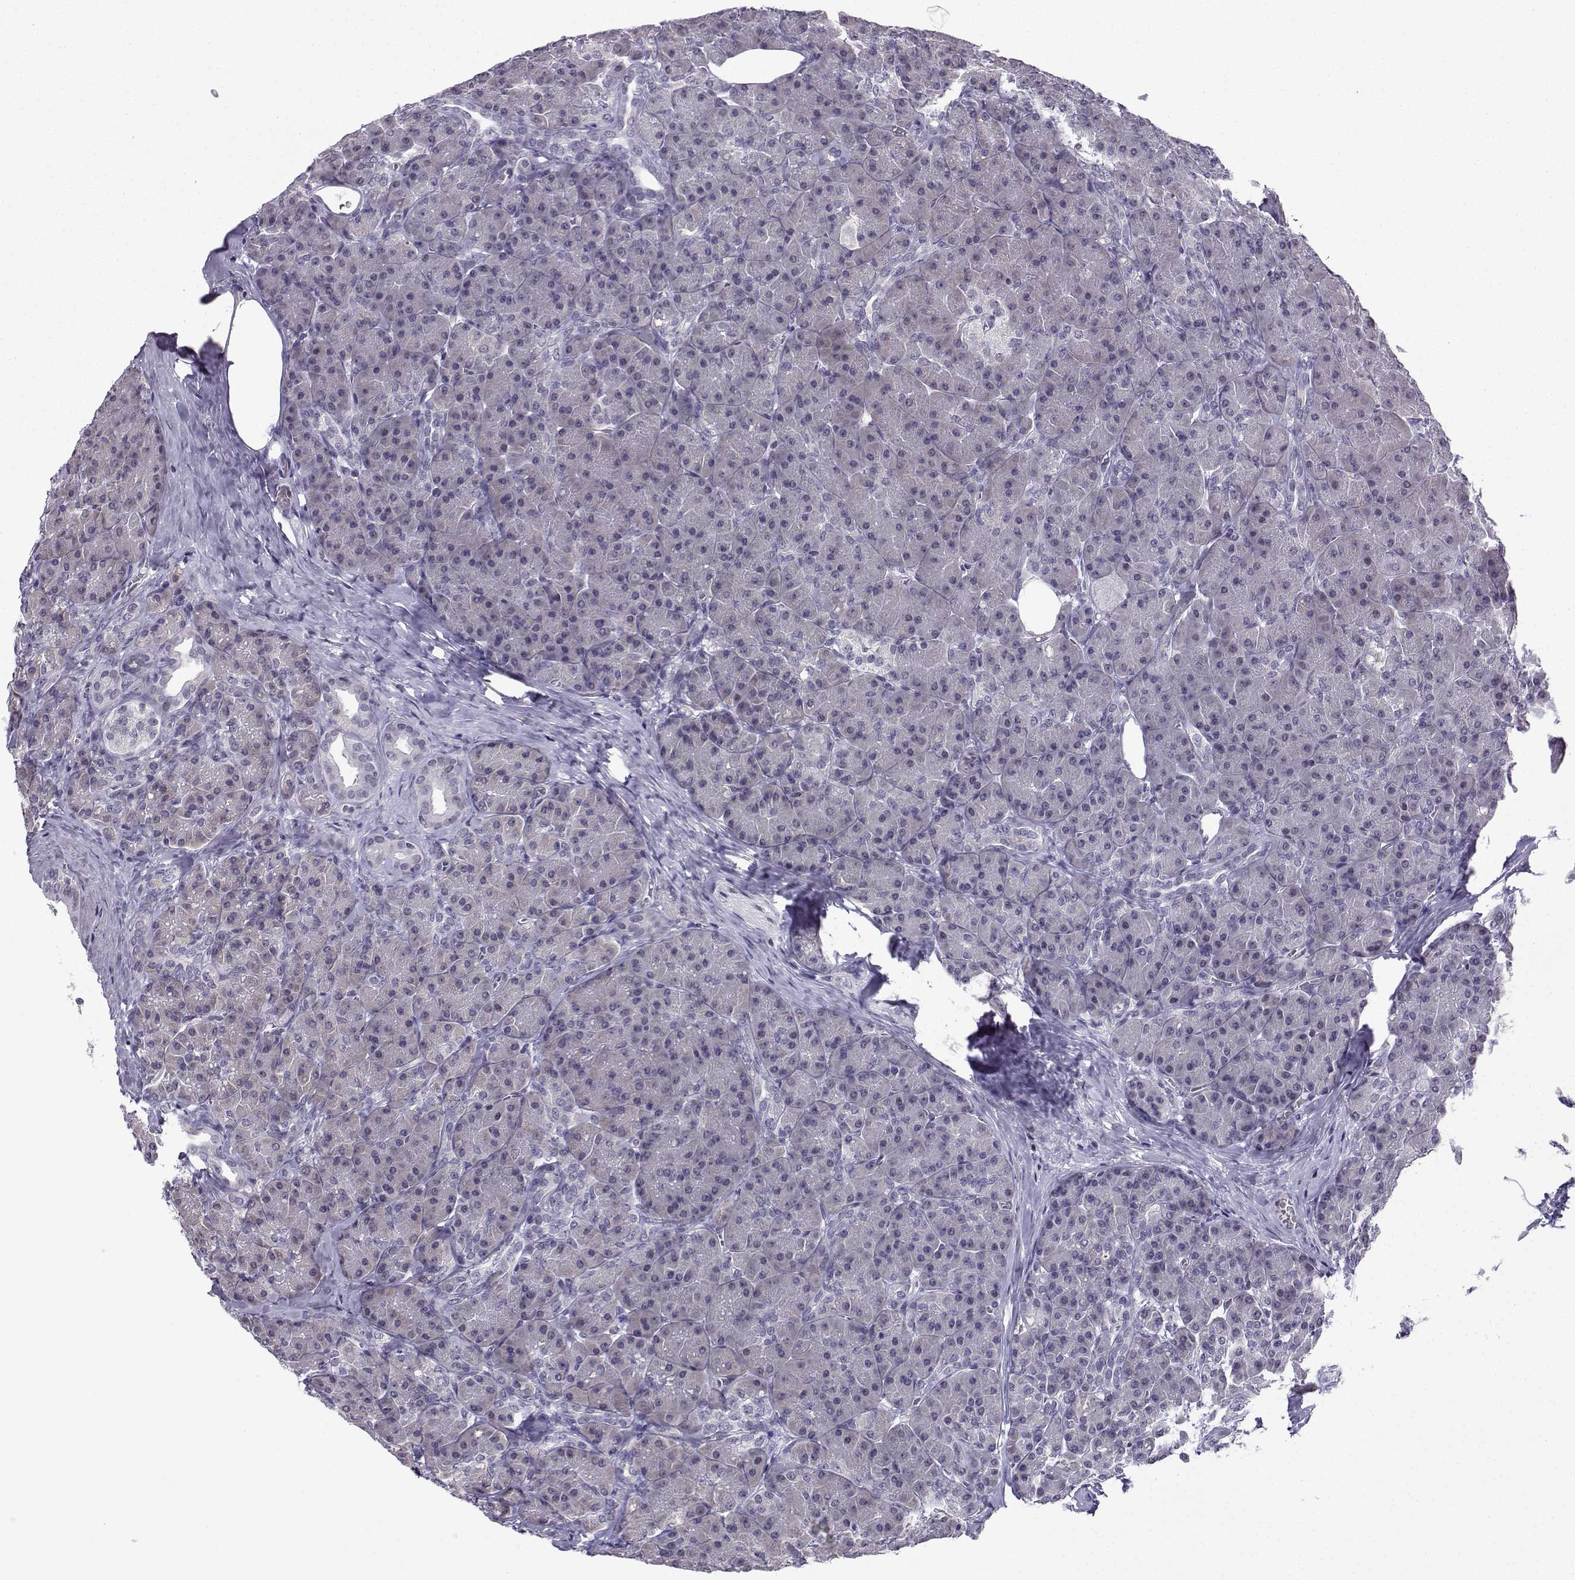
{"staining": {"intensity": "negative", "quantity": "none", "location": "none"}, "tissue": "pancreas", "cell_type": "Exocrine glandular cells", "image_type": "normal", "snomed": [{"axis": "morphology", "description": "Normal tissue, NOS"}, {"axis": "topography", "description": "Pancreas"}], "caption": "Exocrine glandular cells are negative for brown protein staining in unremarkable pancreas. (Brightfield microscopy of DAB IHC at high magnification).", "gene": "FGF3", "patient": {"sex": "male", "age": 57}}